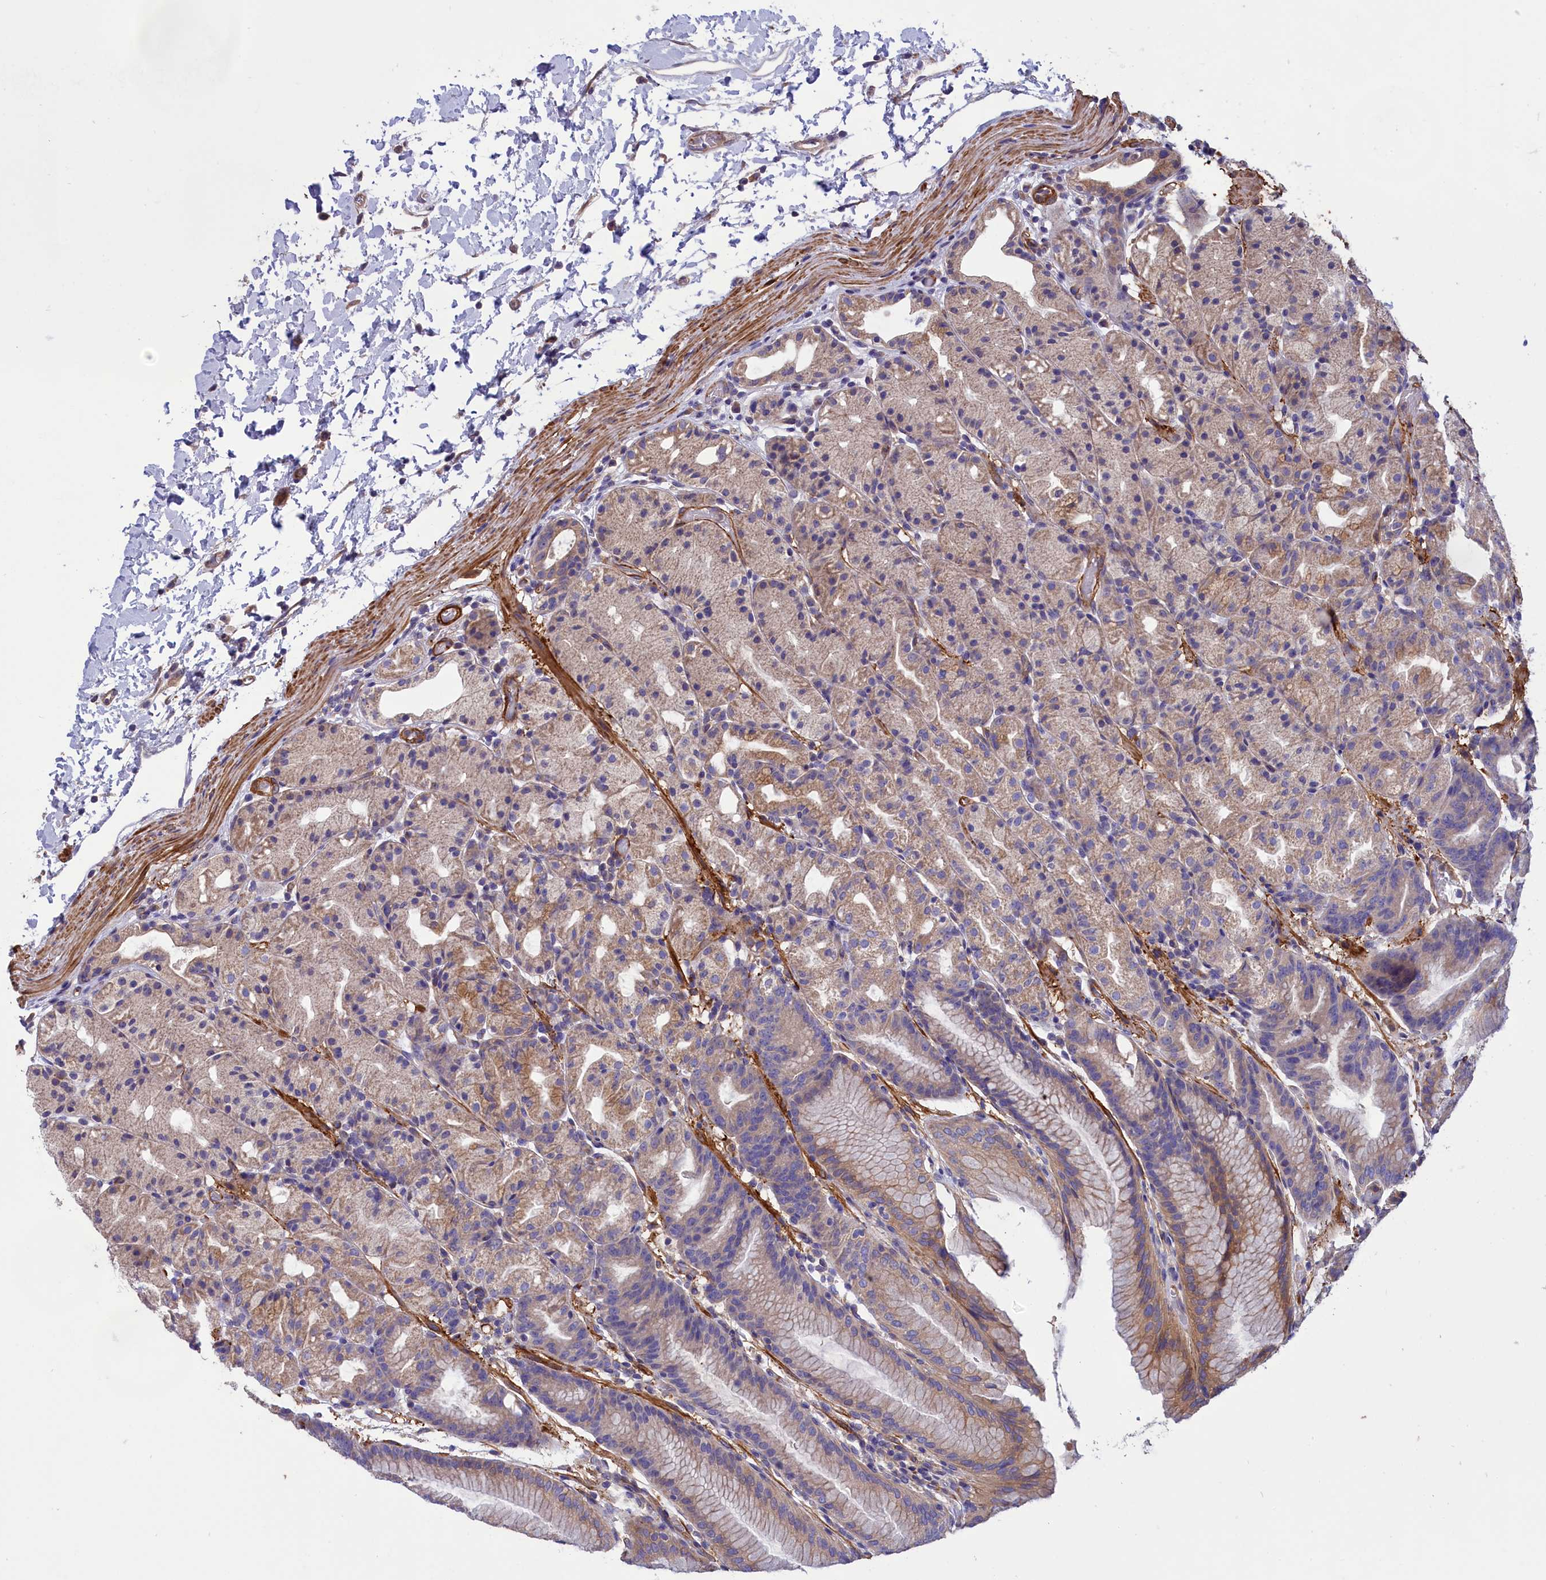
{"staining": {"intensity": "moderate", "quantity": "25%-75%", "location": "cytoplasmic/membranous"}, "tissue": "stomach", "cell_type": "Glandular cells", "image_type": "normal", "snomed": [{"axis": "morphology", "description": "Normal tissue, NOS"}, {"axis": "topography", "description": "Stomach, upper"}], "caption": "Unremarkable stomach demonstrates moderate cytoplasmic/membranous expression in approximately 25%-75% of glandular cells.", "gene": "AMDHD2", "patient": {"sex": "male", "age": 48}}